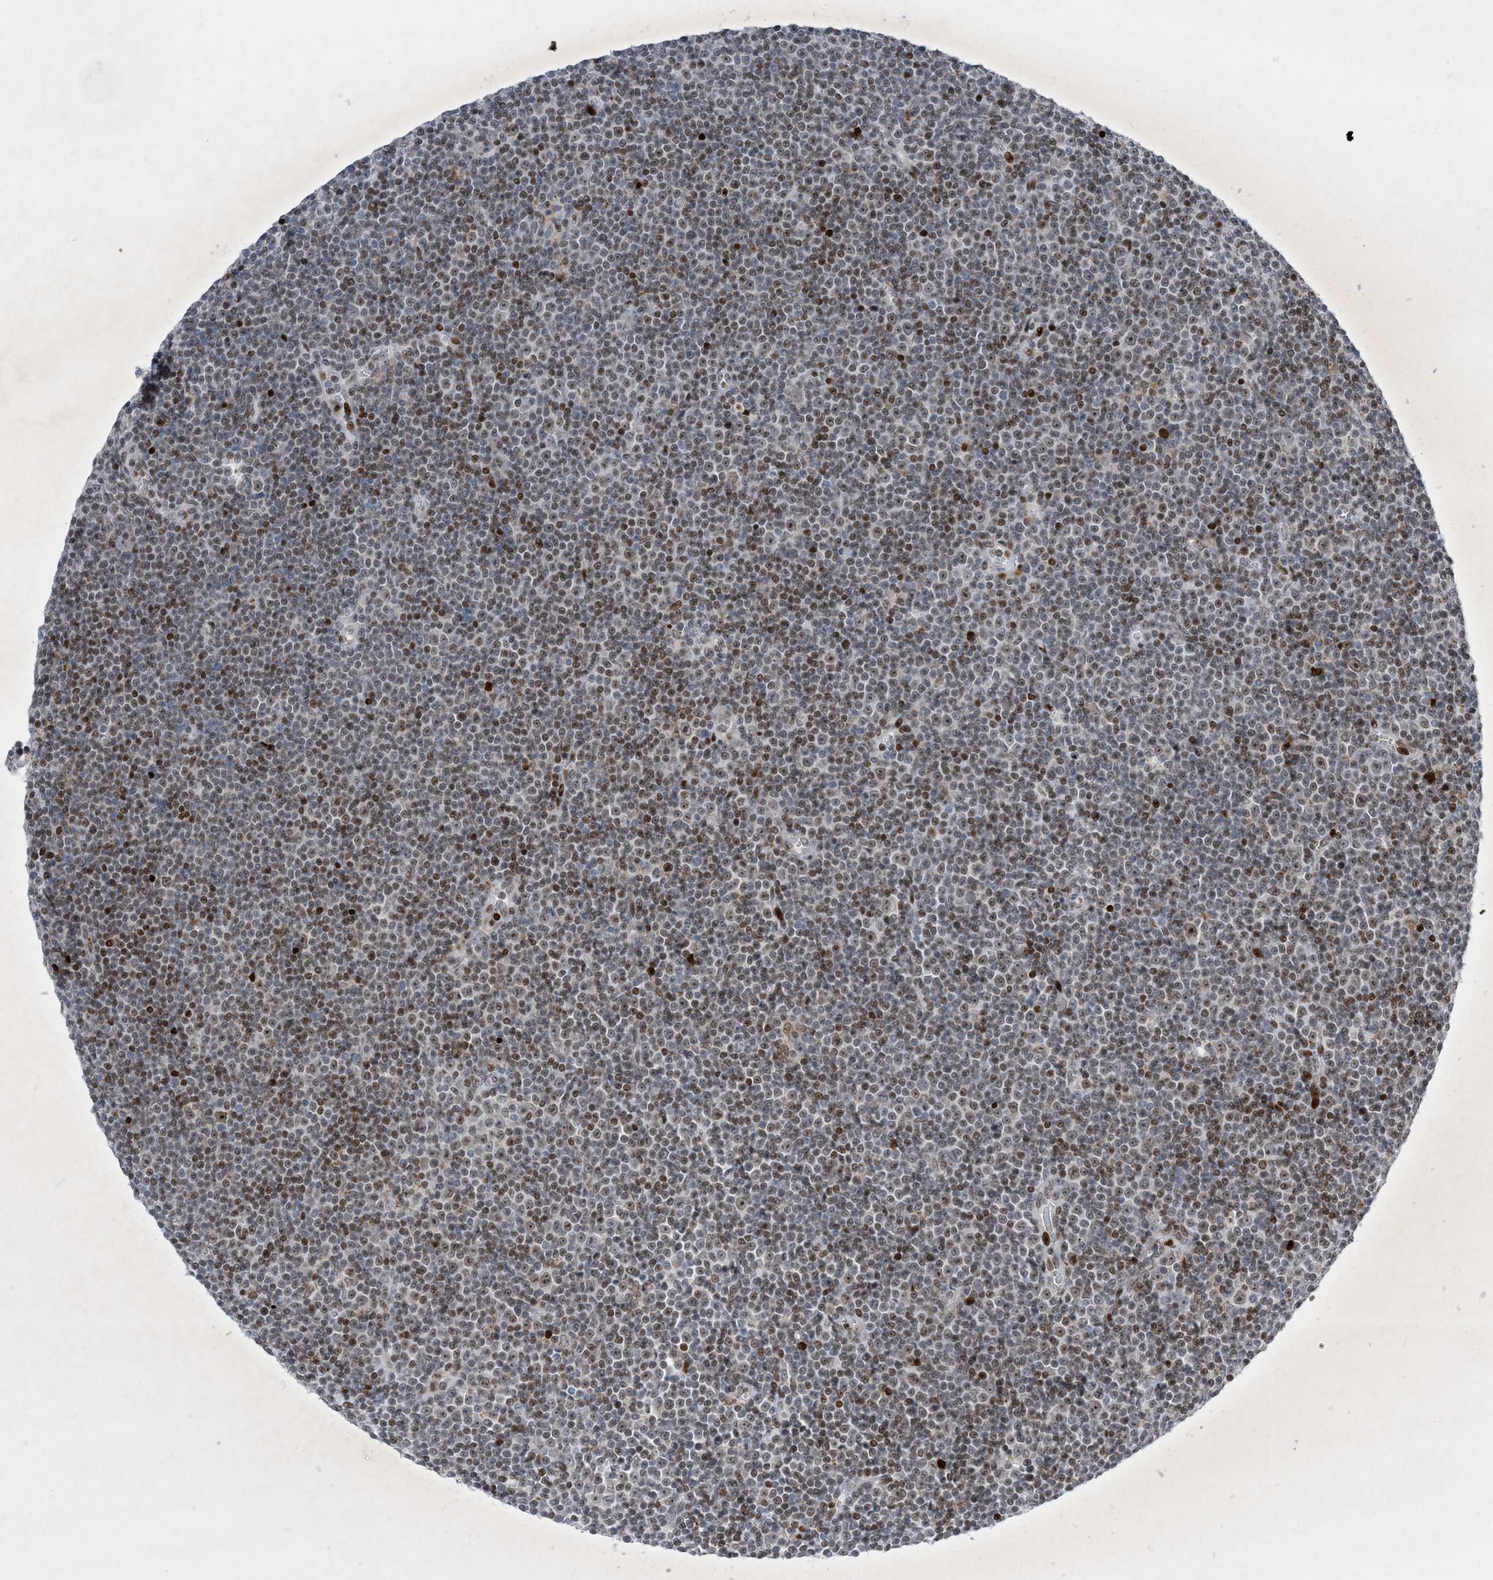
{"staining": {"intensity": "moderate", "quantity": "<25%", "location": "nuclear"}, "tissue": "lymphoma", "cell_type": "Tumor cells", "image_type": "cancer", "snomed": [{"axis": "morphology", "description": "Malignant lymphoma, non-Hodgkin's type, Low grade"}, {"axis": "topography", "description": "Lymph node"}], "caption": "Protein expression analysis of human lymphoma reveals moderate nuclear staining in approximately <25% of tumor cells. (DAB (3,3'-diaminobenzidine) IHC with brightfield microscopy, high magnification).", "gene": "SLC25A53", "patient": {"sex": "female", "age": 67}}